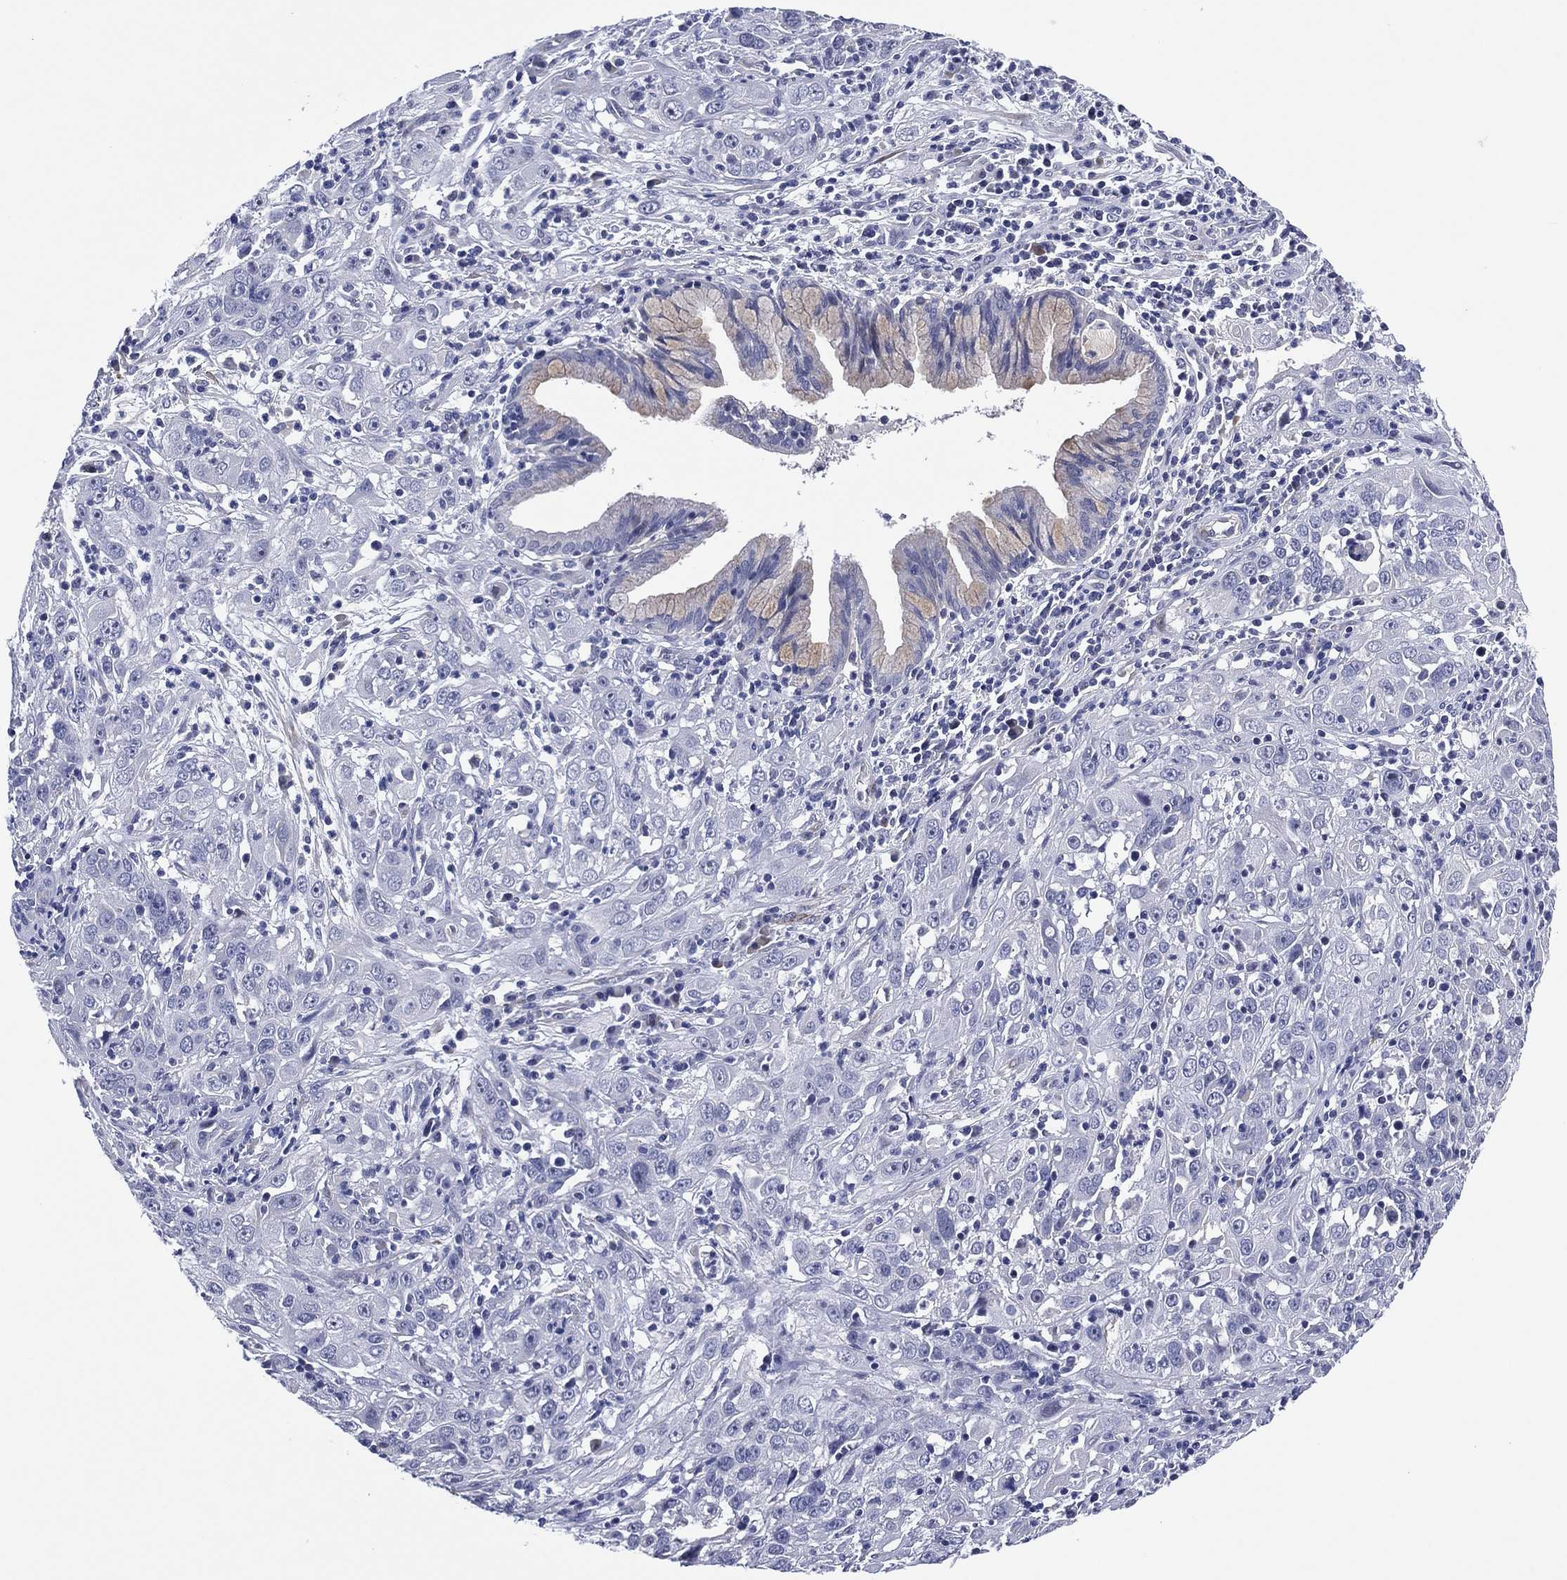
{"staining": {"intensity": "negative", "quantity": "none", "location": "none"}, "tissue": "cervical cancer", "cell_type": "Tumor cells", "image_type": "cancer", "snomed": [{"axis": "morphology", "description": "Squamous cell carcinoma, NOS"}, {"axis": "topography", "description": "Cervix"}], "caption": "Cervical cancer stained for a protein using immunohistochemistry shows no positivity tumor cells.", "gene": "CLIP3", "patient": {"sex": "female", "age": 32}}